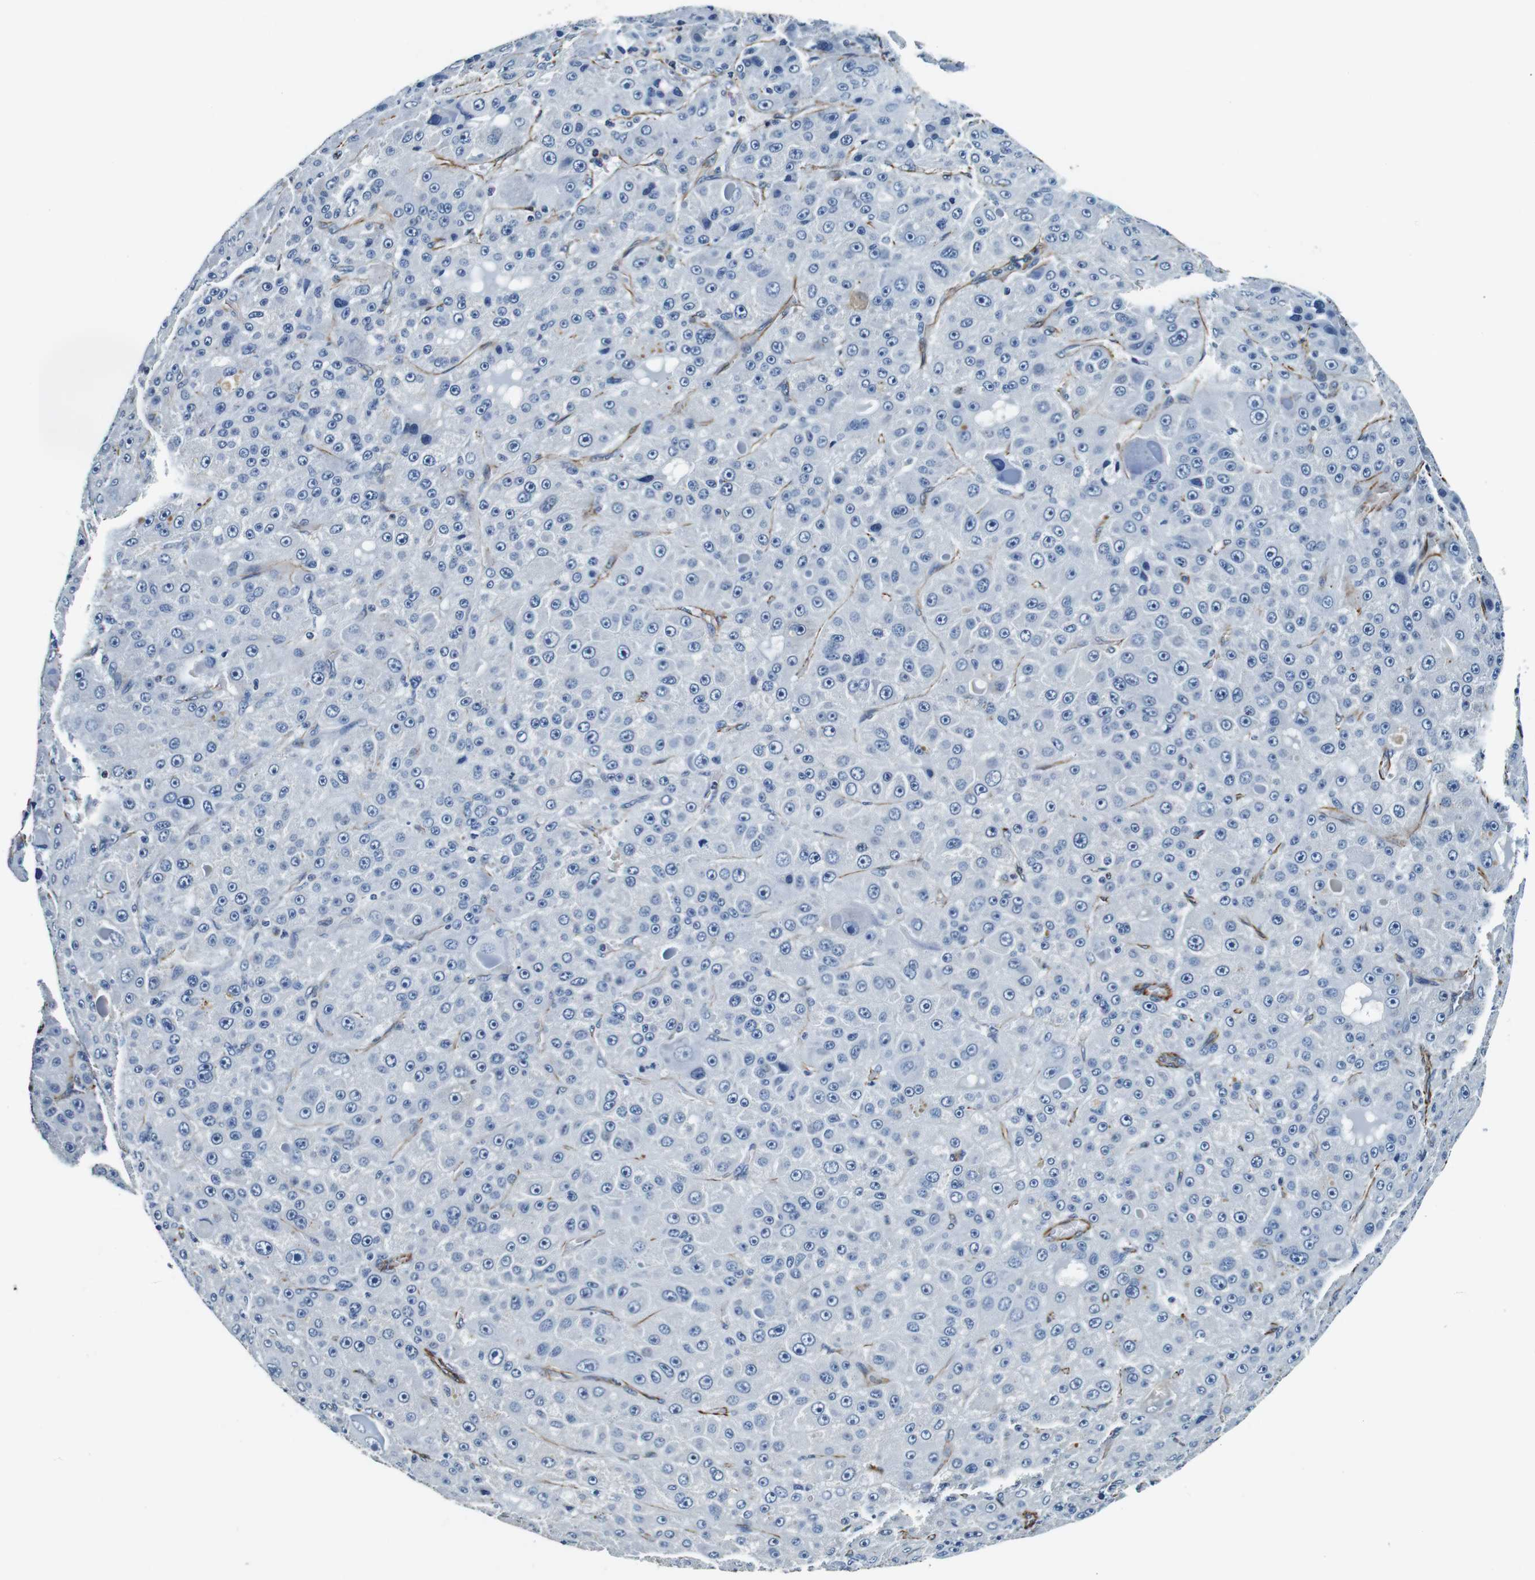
{"staining": {"intensity": "negative", "quantity": "none", "location": "none"}, "tissue": "liver cancer", "cell_type": "Tumor cells", "image_type": "cancer", "snomed": [{"axis": "morphology", "description": "Carcinoma, Hepatocellular, NOS"}, {"axis": "topography", "description": "Liver"}], "caption": "This is an IHC micrograph of liver hepatocellular carcinoma. There is no staining in tumor cells.", "gene": "GJE1", "patient": {"sex": "male", "age": 76}}